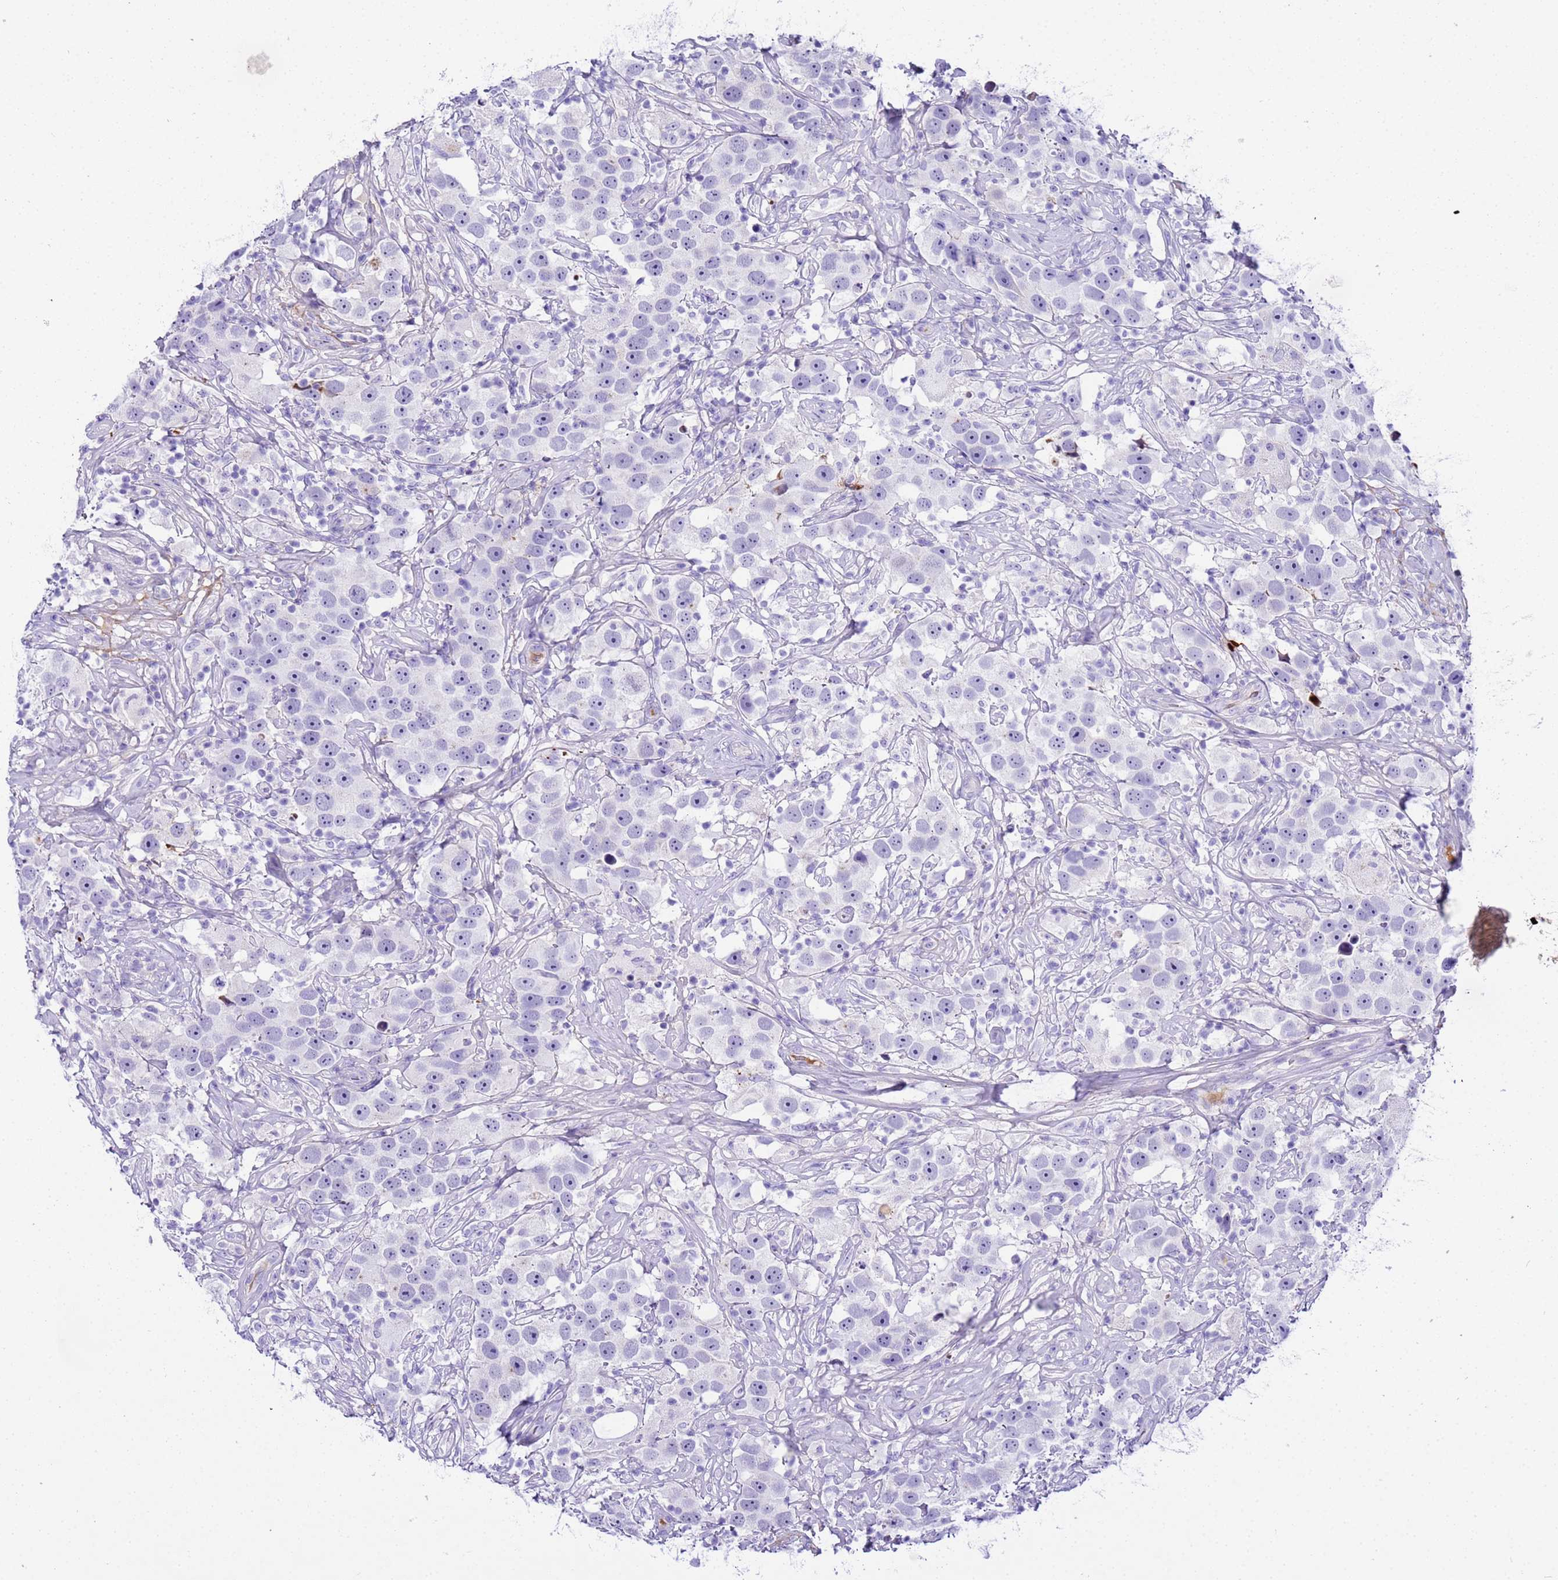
{"staining": {"intensity": "negative", "quantity": "none", "location": "none"}, "tissue": "testis cancer", "cell_type": "Tumor cells", "image_type": "cancer", "snomed": [{"axis": "morphology", "description": "Seminoma, NOS"}, {"axis": "topography", "description": "Testis"}], "caption": "A histopathology image of human seminoma (testis) is negative for staining in tumor cells.", "gene": "CFHR2", "patient": {"sex": "male", "age": 49}}